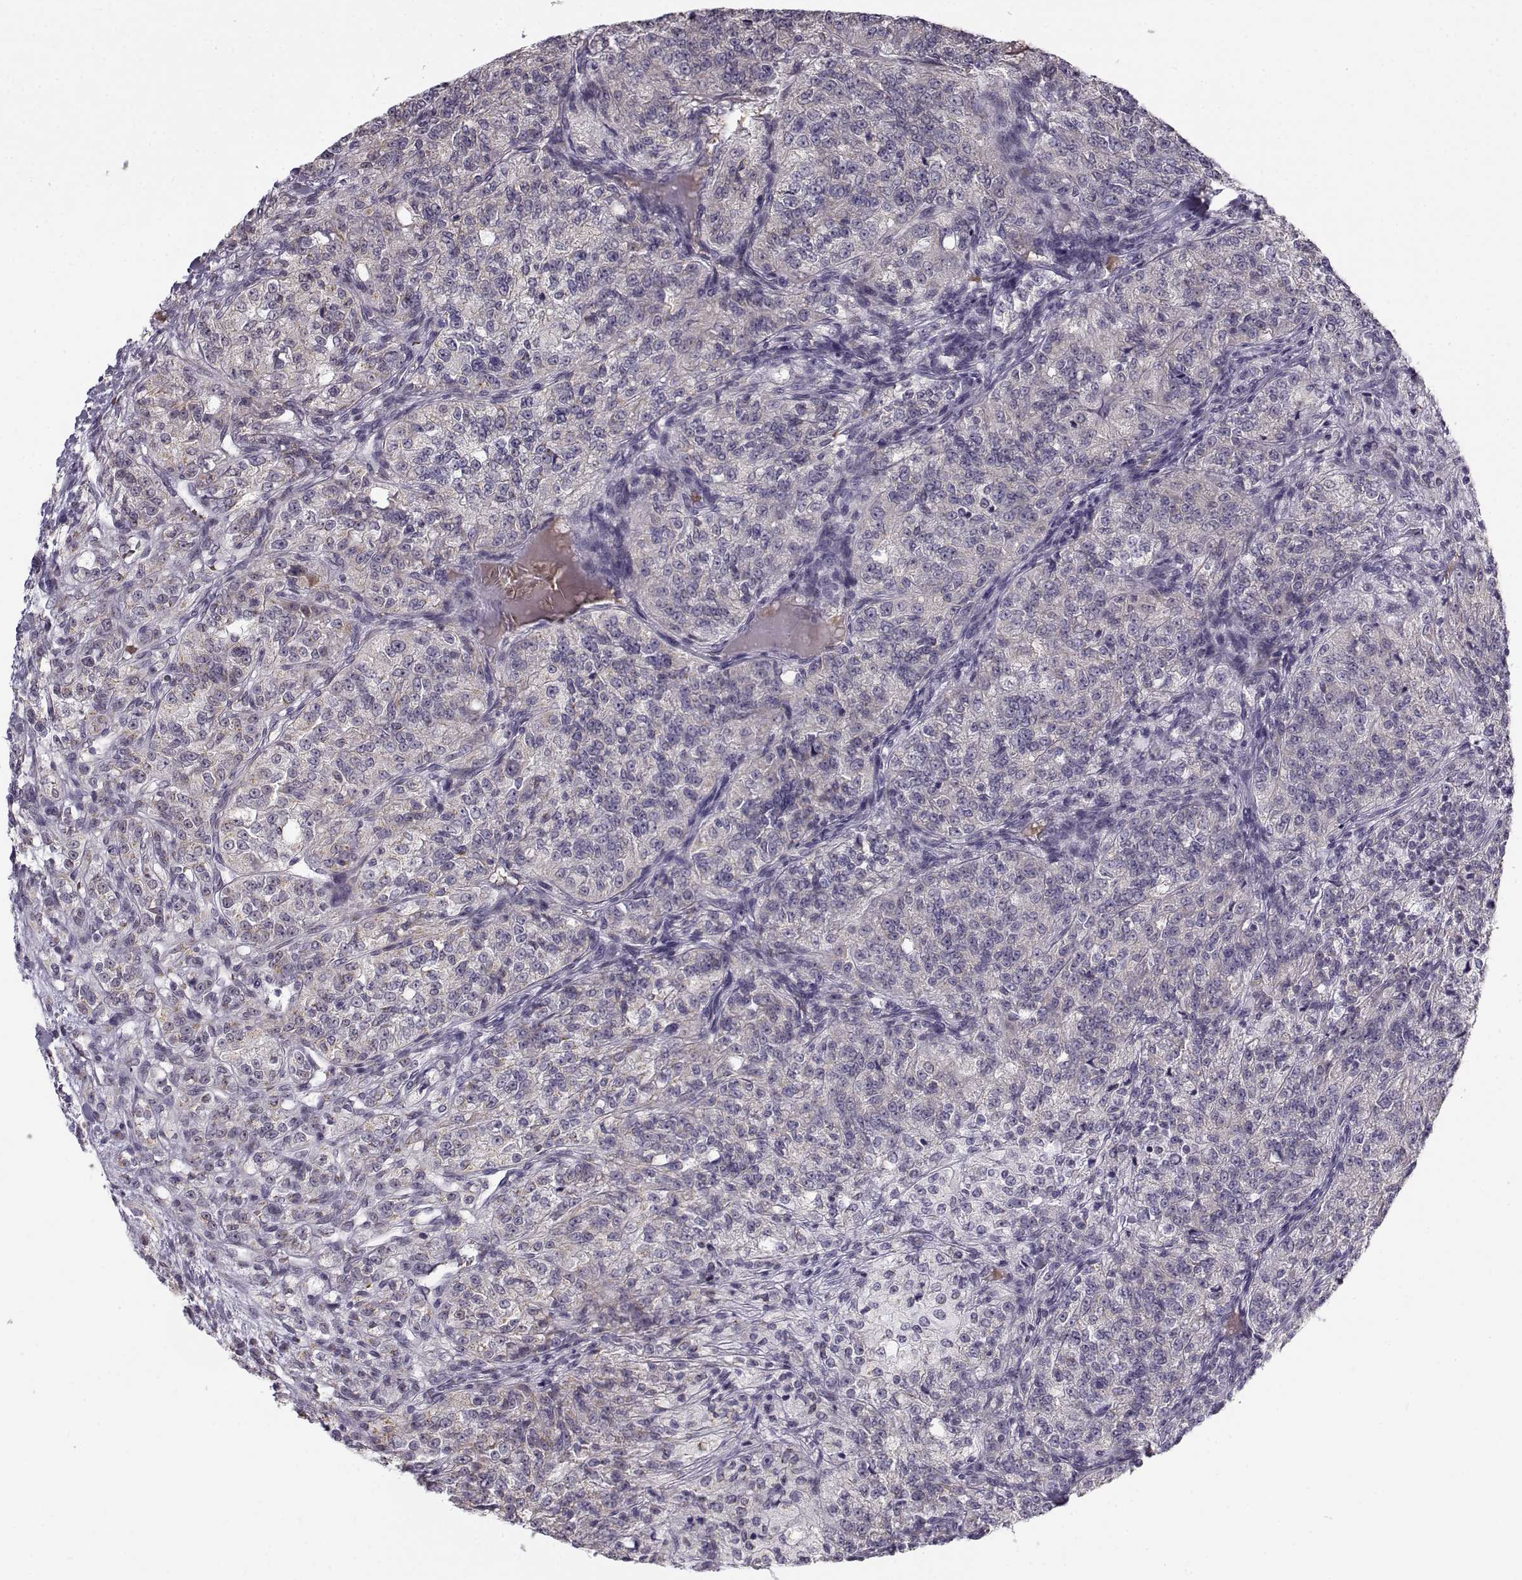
{"staining": {"intensity": "negative", "quantity": "none", "location": "none"}, "tissue": "renal cancer", "cell_type": "Tumor cells", "image_type": "cancer", "snomed": [{"axis": "morphology", "description": "Adenocarcinoma, NOS"}, {"axis": "topography", "description": "Kidney"}], "caption": "This histopathology image is of renal adenocarcinoma stained with IHC to label a protein in brown with the nuclei are counter-stained blue. There is no staining in tumor cells.", "gene": "SLC4A5", "patient": {"sex": "female", "age": 63}}